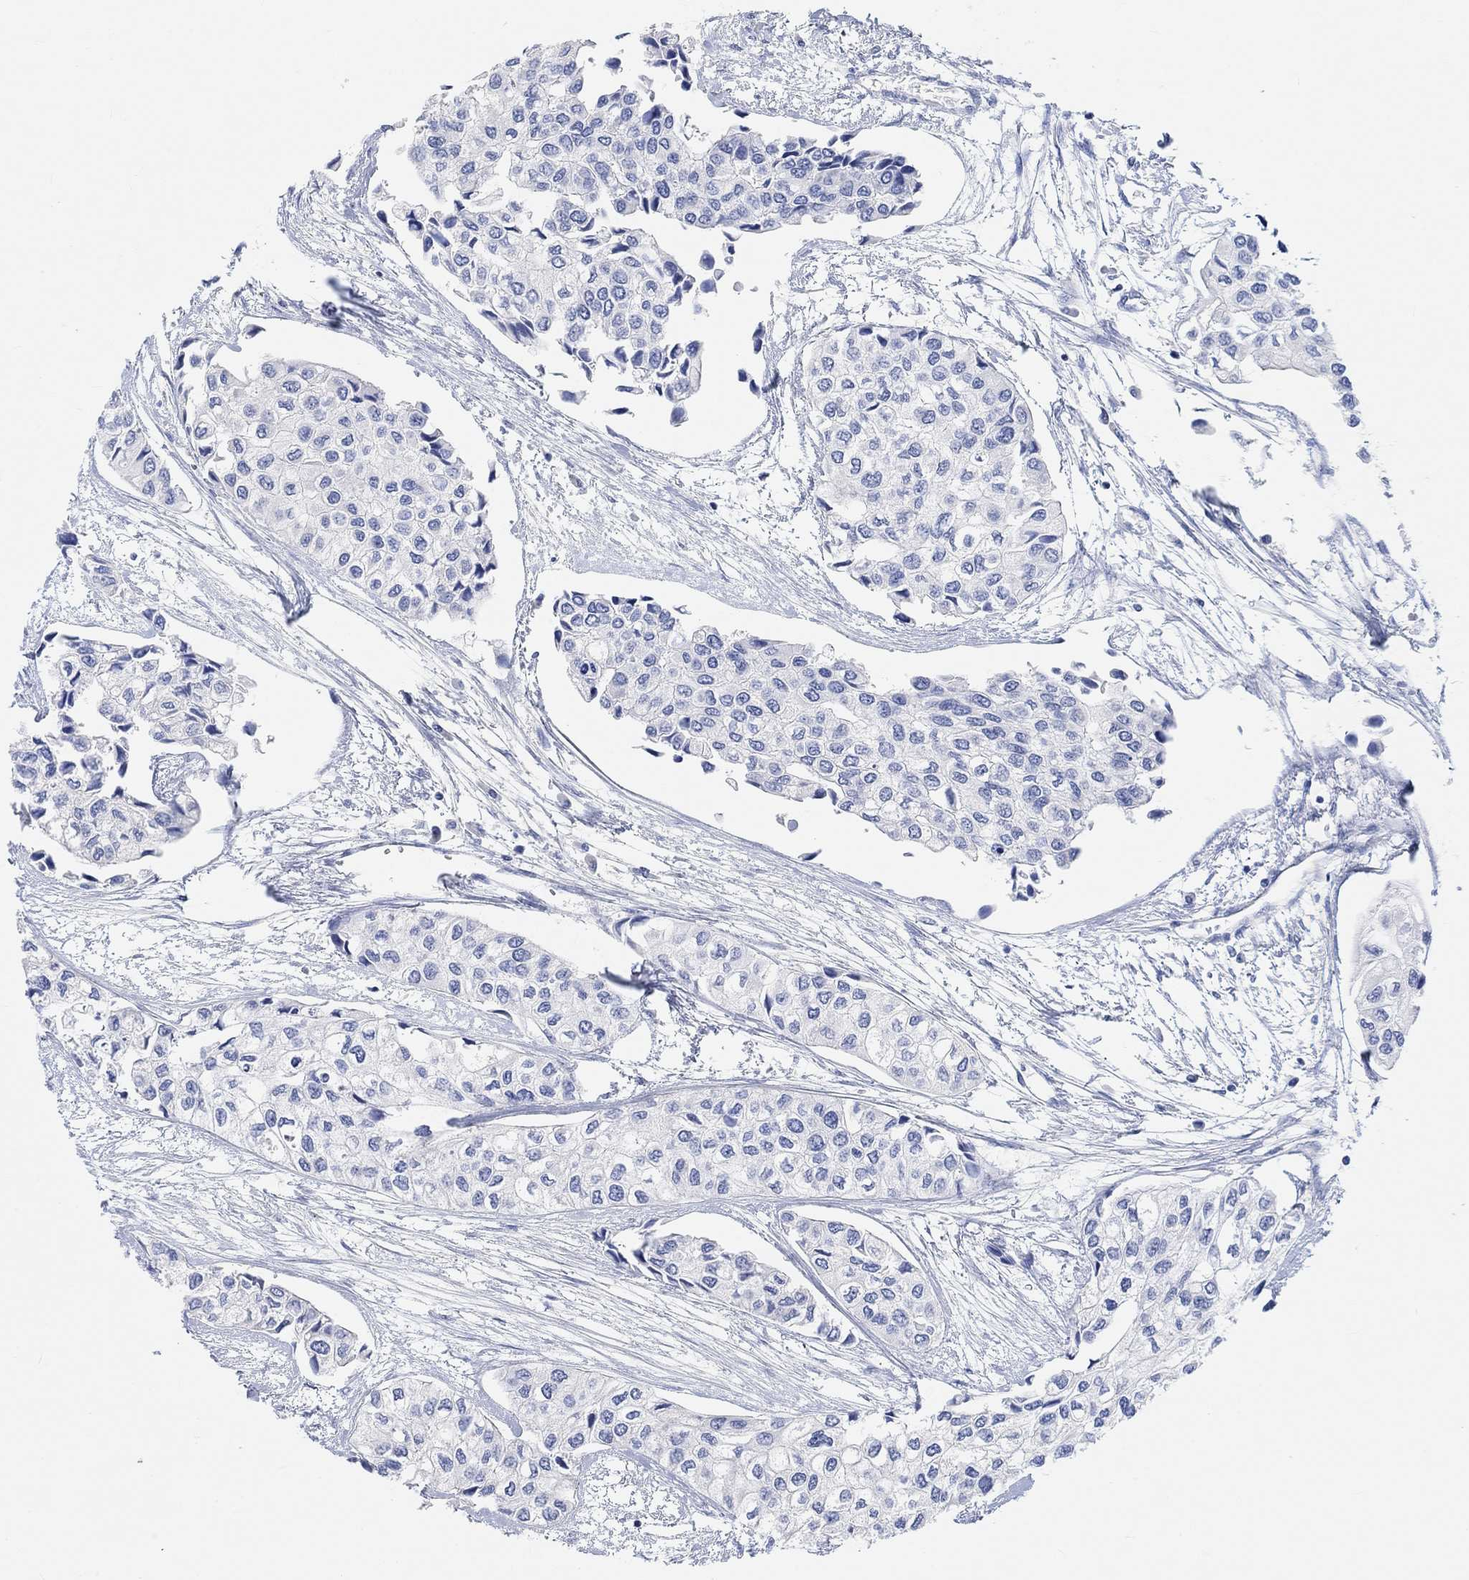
{"staining": {"intensity": "negative", "quantity": "none", "location": "none"}, "tissue": "urothelial cancer", "cell_type": "Tumor cells", "image_type": "cancer", "snomed": [{"axis": "morphology", "description": "Urothelial carcinoma, High grade"}, {"axis": "topography", "description": "Urinary bladder"}], "caption": "There is no significant expression in tumor cells of urothelial carcinoma (high-grade). (Brightfield microscopy of DAB IHC at high magnification).", "gene": "NLRP14", "patient": {"sex": "male", "age": 73}}